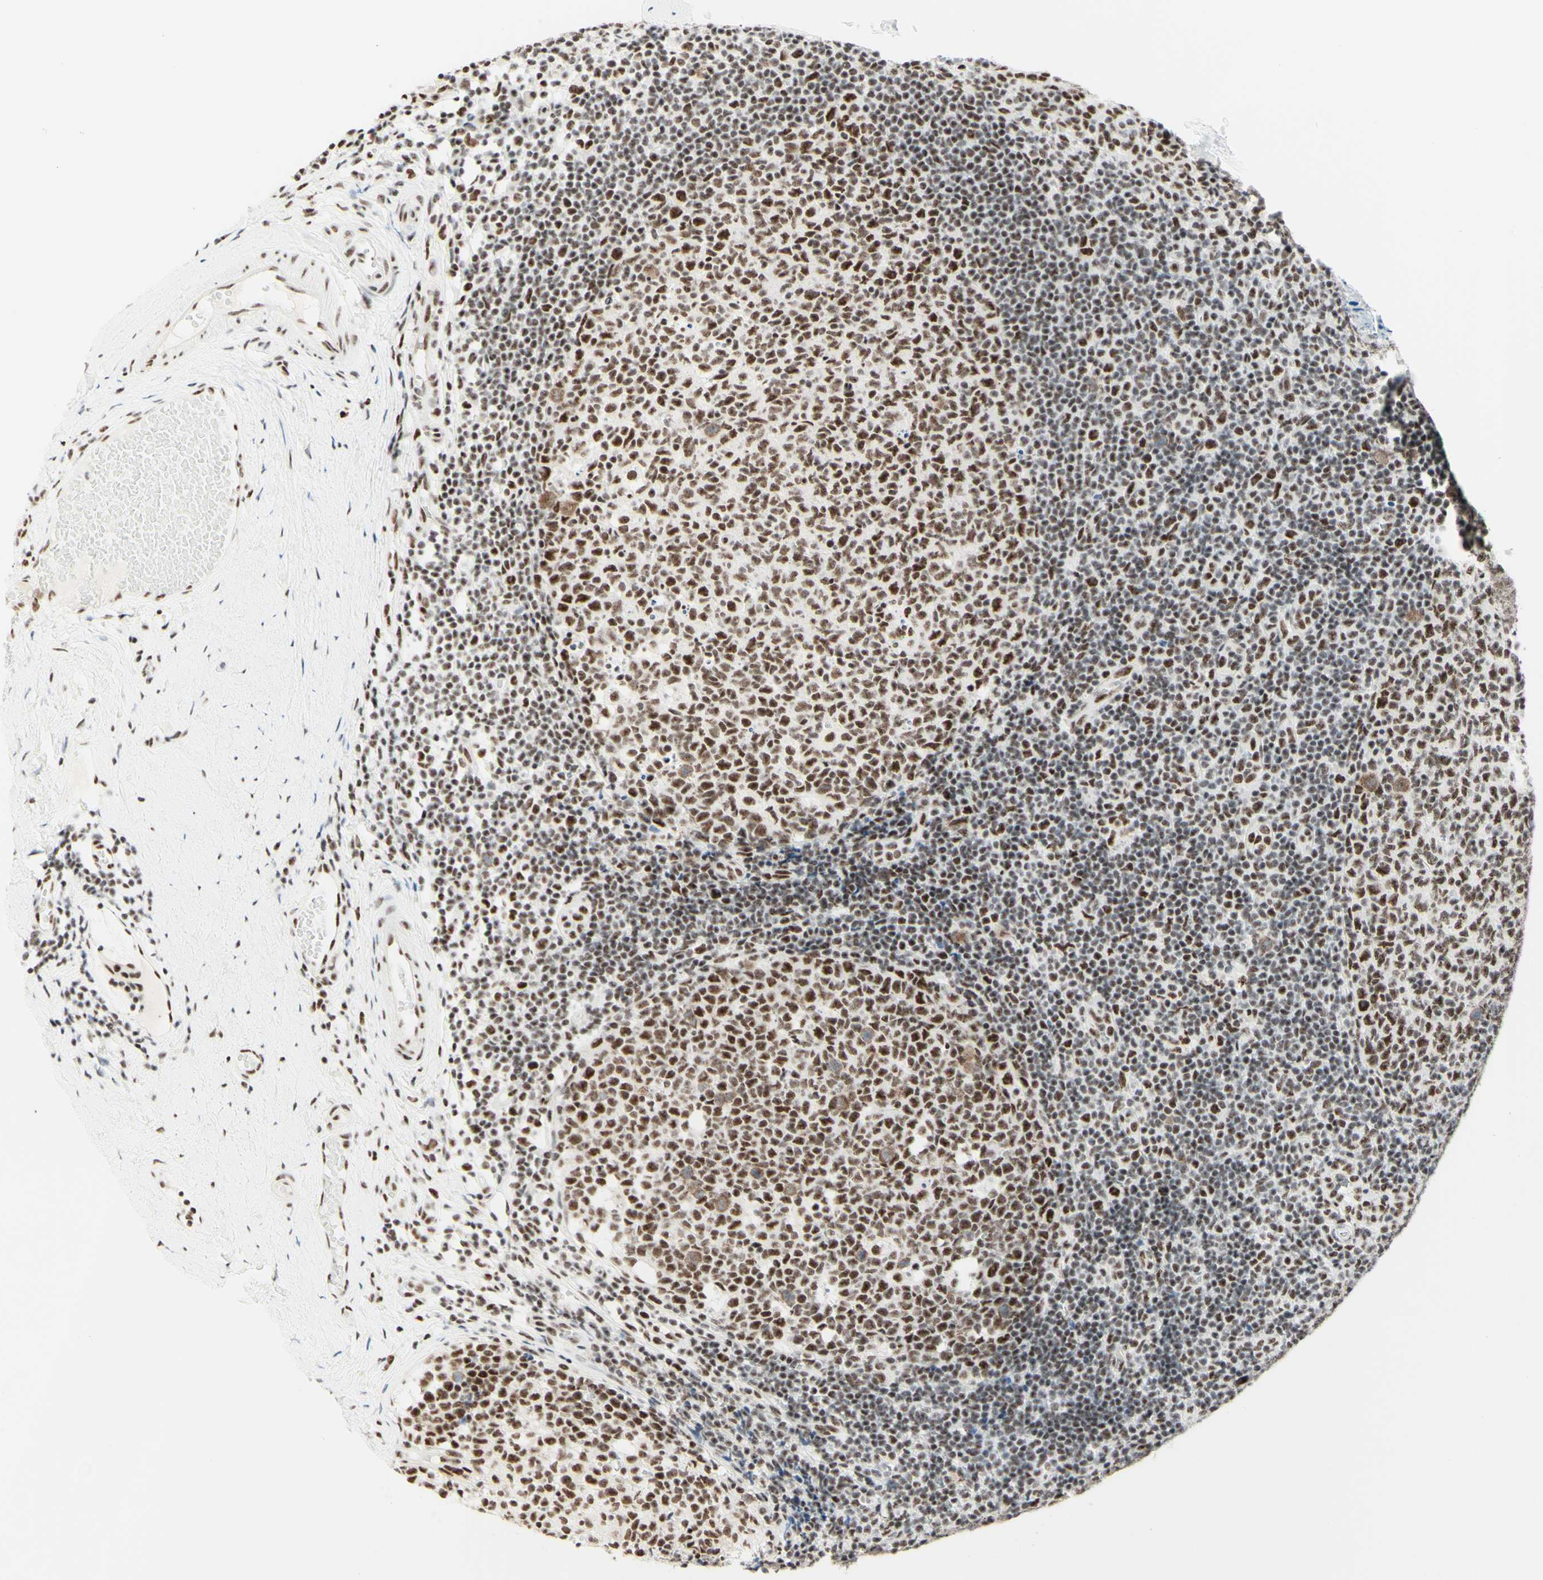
{"staining": {"intensity": "strong", "quantity": ">75%", "location": "nuclear"}, "tissue": "tonsil", "cell_type": "Germinal center cells", "image_type": "normal", "snomed": [{"axis": "morphology", "description": "Normal tissue, NOS"}, {"axis": "topography", "description": "Tonsil"}], "caption": "This micrograph demonstrates immunohistochemistry staining of unremarkable tonsil, with high strong nuclear staining in approximately >75% of germinal center cells.", "gene": "WTAP", "patient": {"sex": "female", "age": 19}}